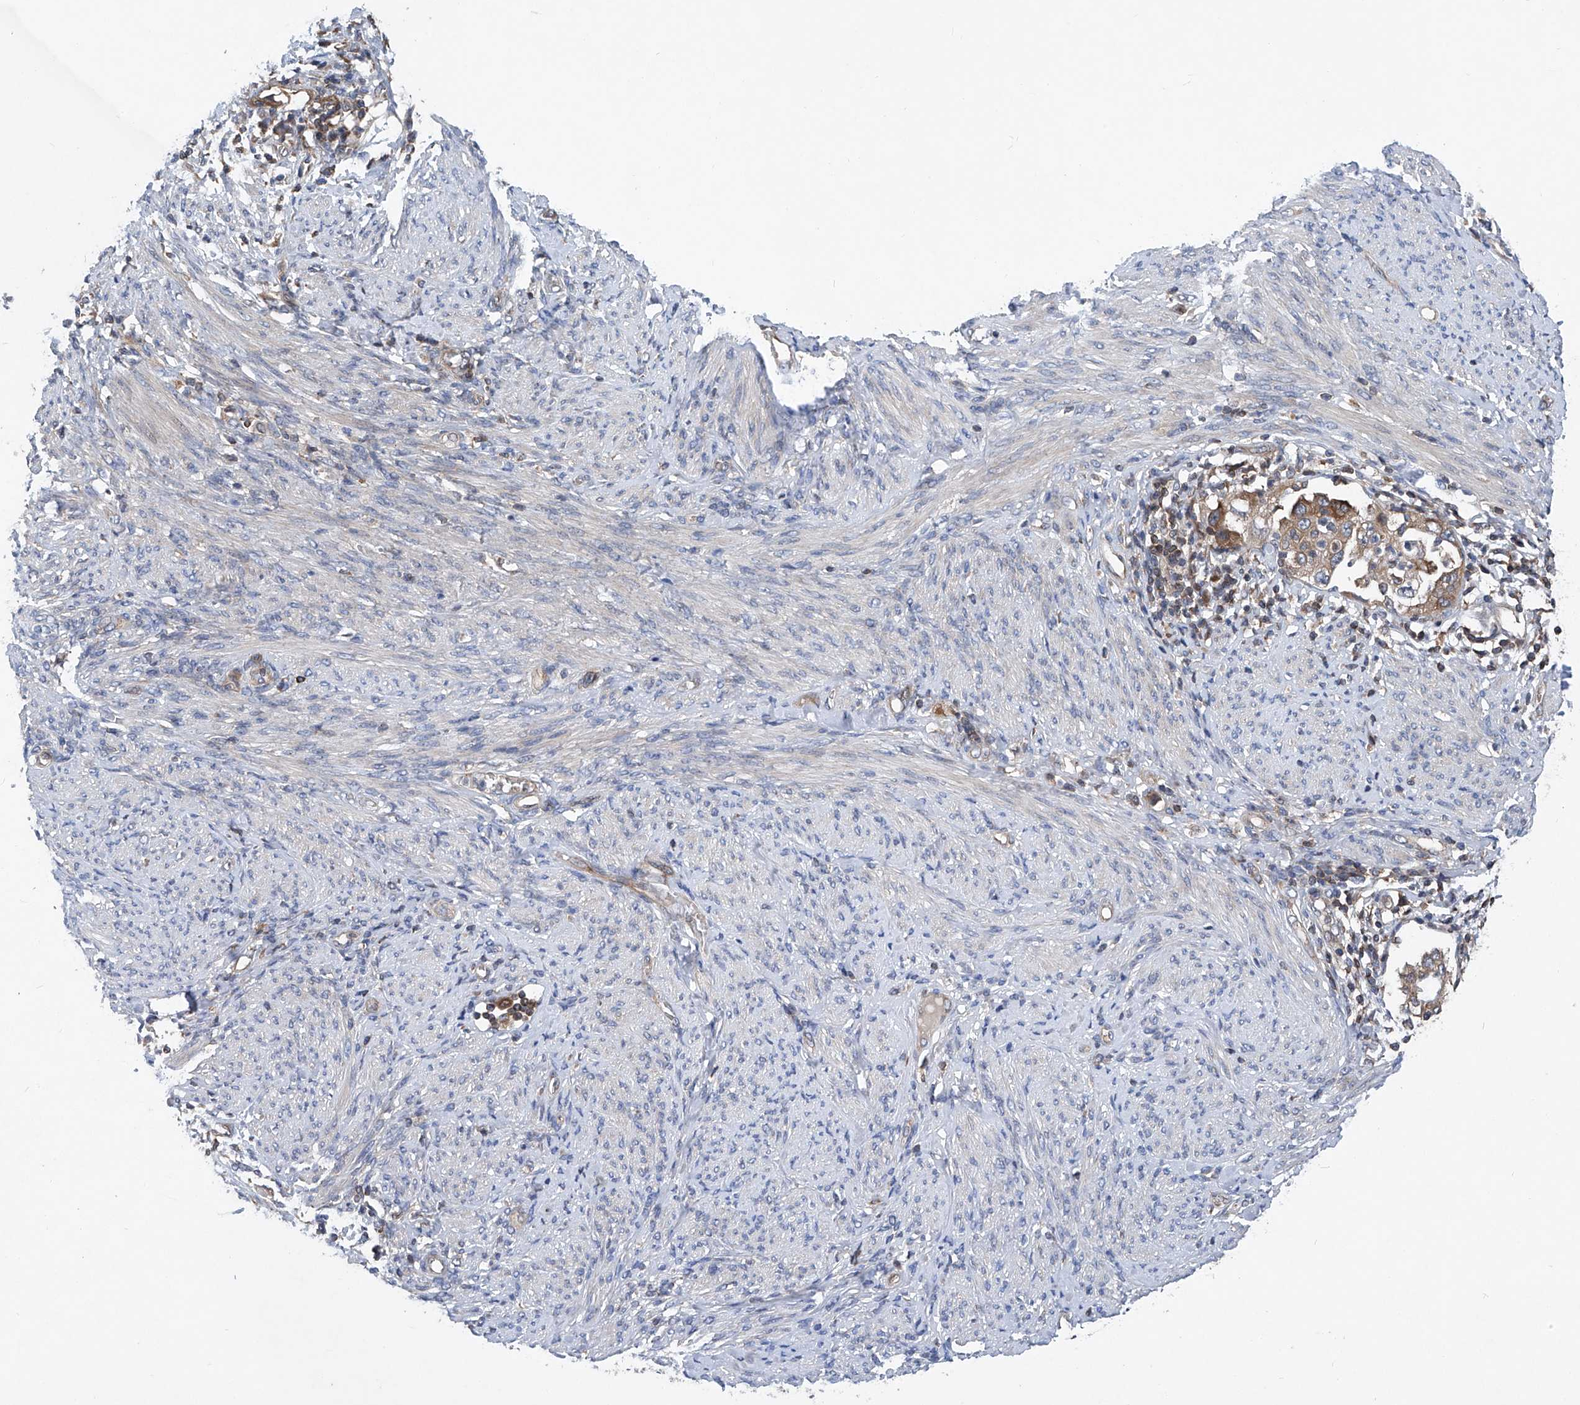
{"staining": {"intensity": "moderate", "quantity": ">75%", "location": "cytoplasmic/membranous"}, "tissue": "endometrial cancer", "cell_type": "Tumor cells", "image_type": "cancer", "snomed": [{"axis": "morphology", "description": "Adenocarcinoma, NOS"}, {"axis": "topography", "description": "Endometrium"}], "caption": "There is medium levels of moderate cytoplasmic/membranous staining in tumor cells of endometrial cancer (adenocarcinoma), as demonstrated by immunohistochemical staining (brown color).", "gene": "TRIM38", "patient": {"sex": "female", "age": 85}}